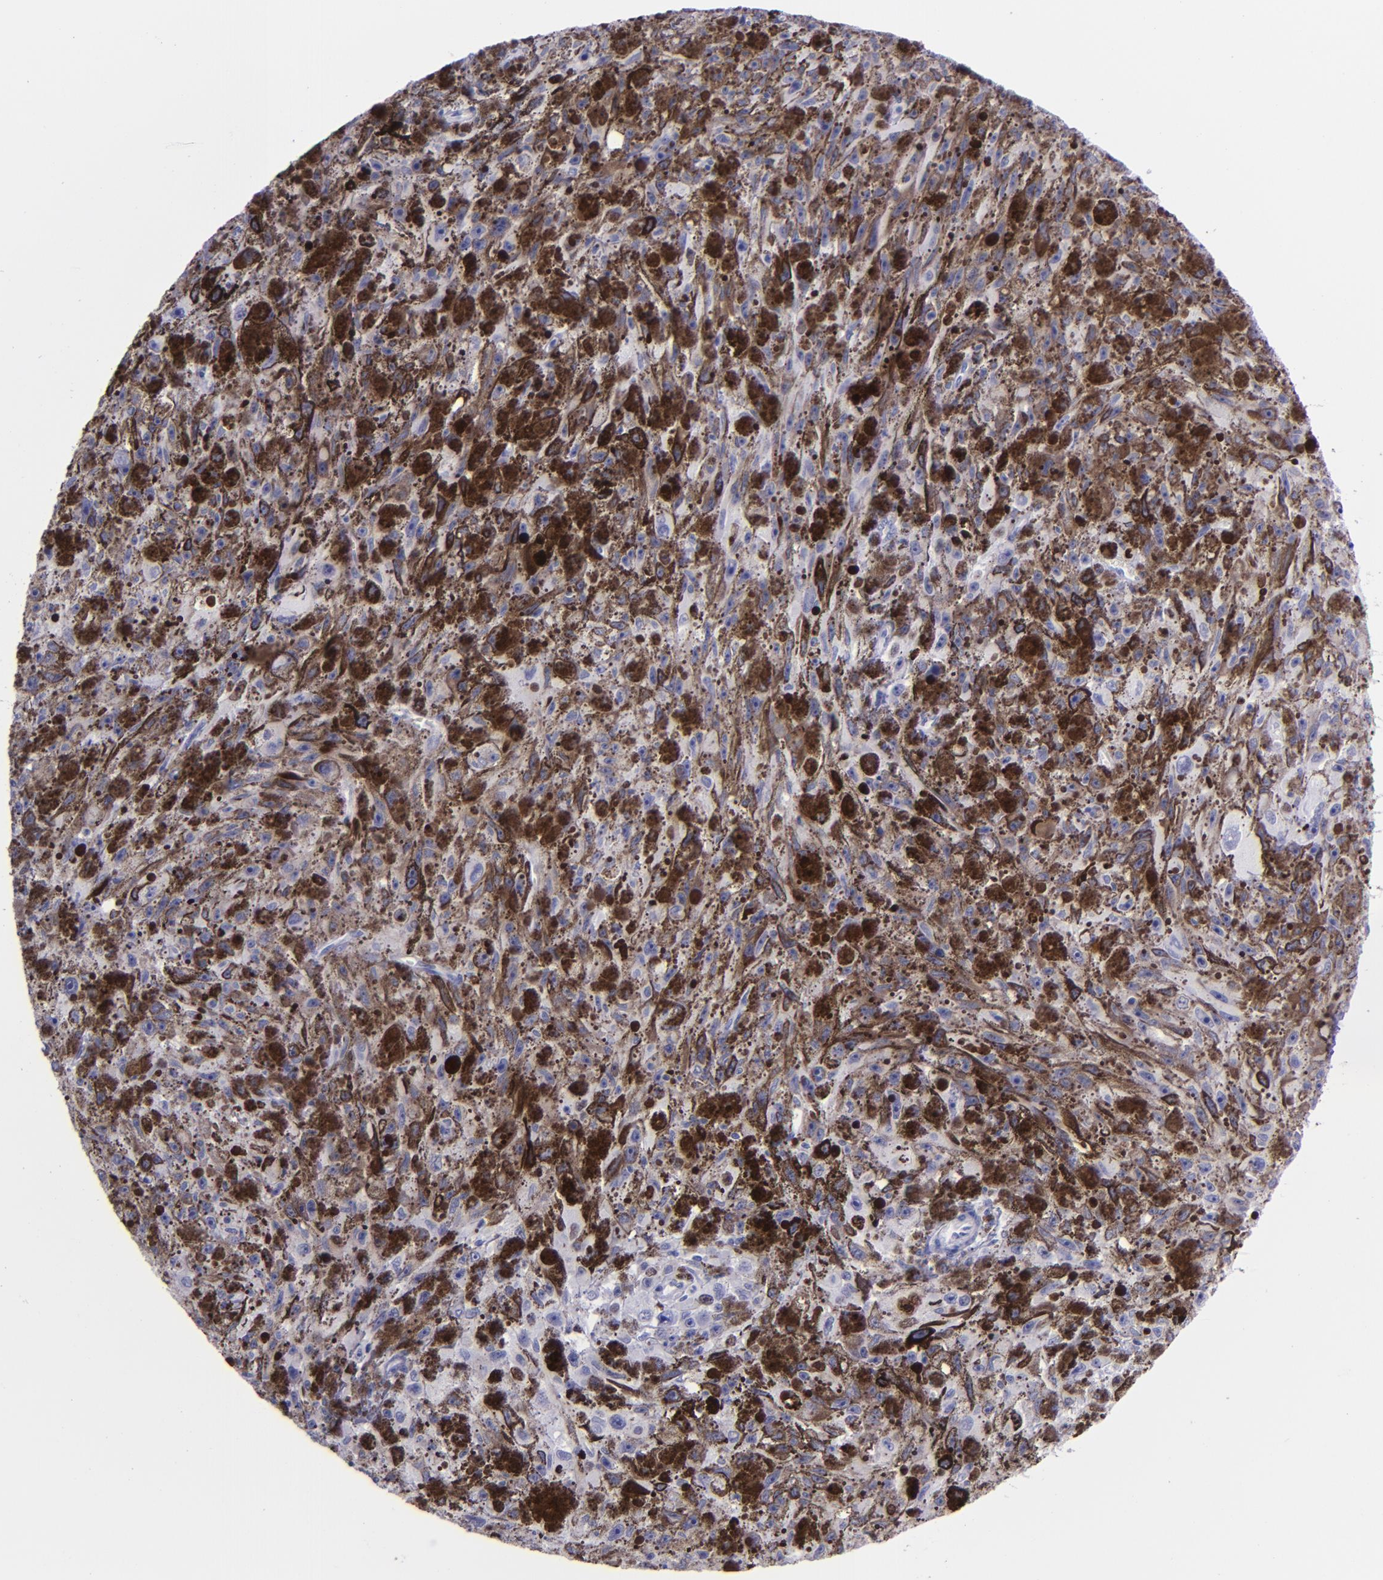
{"staining": {"intensity": "strong", "quantity": "<25%", "location": "nuclear"}, "tissue": "melanoma", "cell_type": "Tumor cells", "image_type": "cancer", "snomed": [{"axis": "morphology", "description": "Malignant melanoma, NOS"}, {"axis": "topography", "description": "Skin"}], "caption": "Immunohistochemical staining of melanoma demonstrates medium levels of strong nuclear protein staining in approximately <25% of tumor cells.", "gene": "TOP2A", "patient": {"sex": "female", "age": 104}}